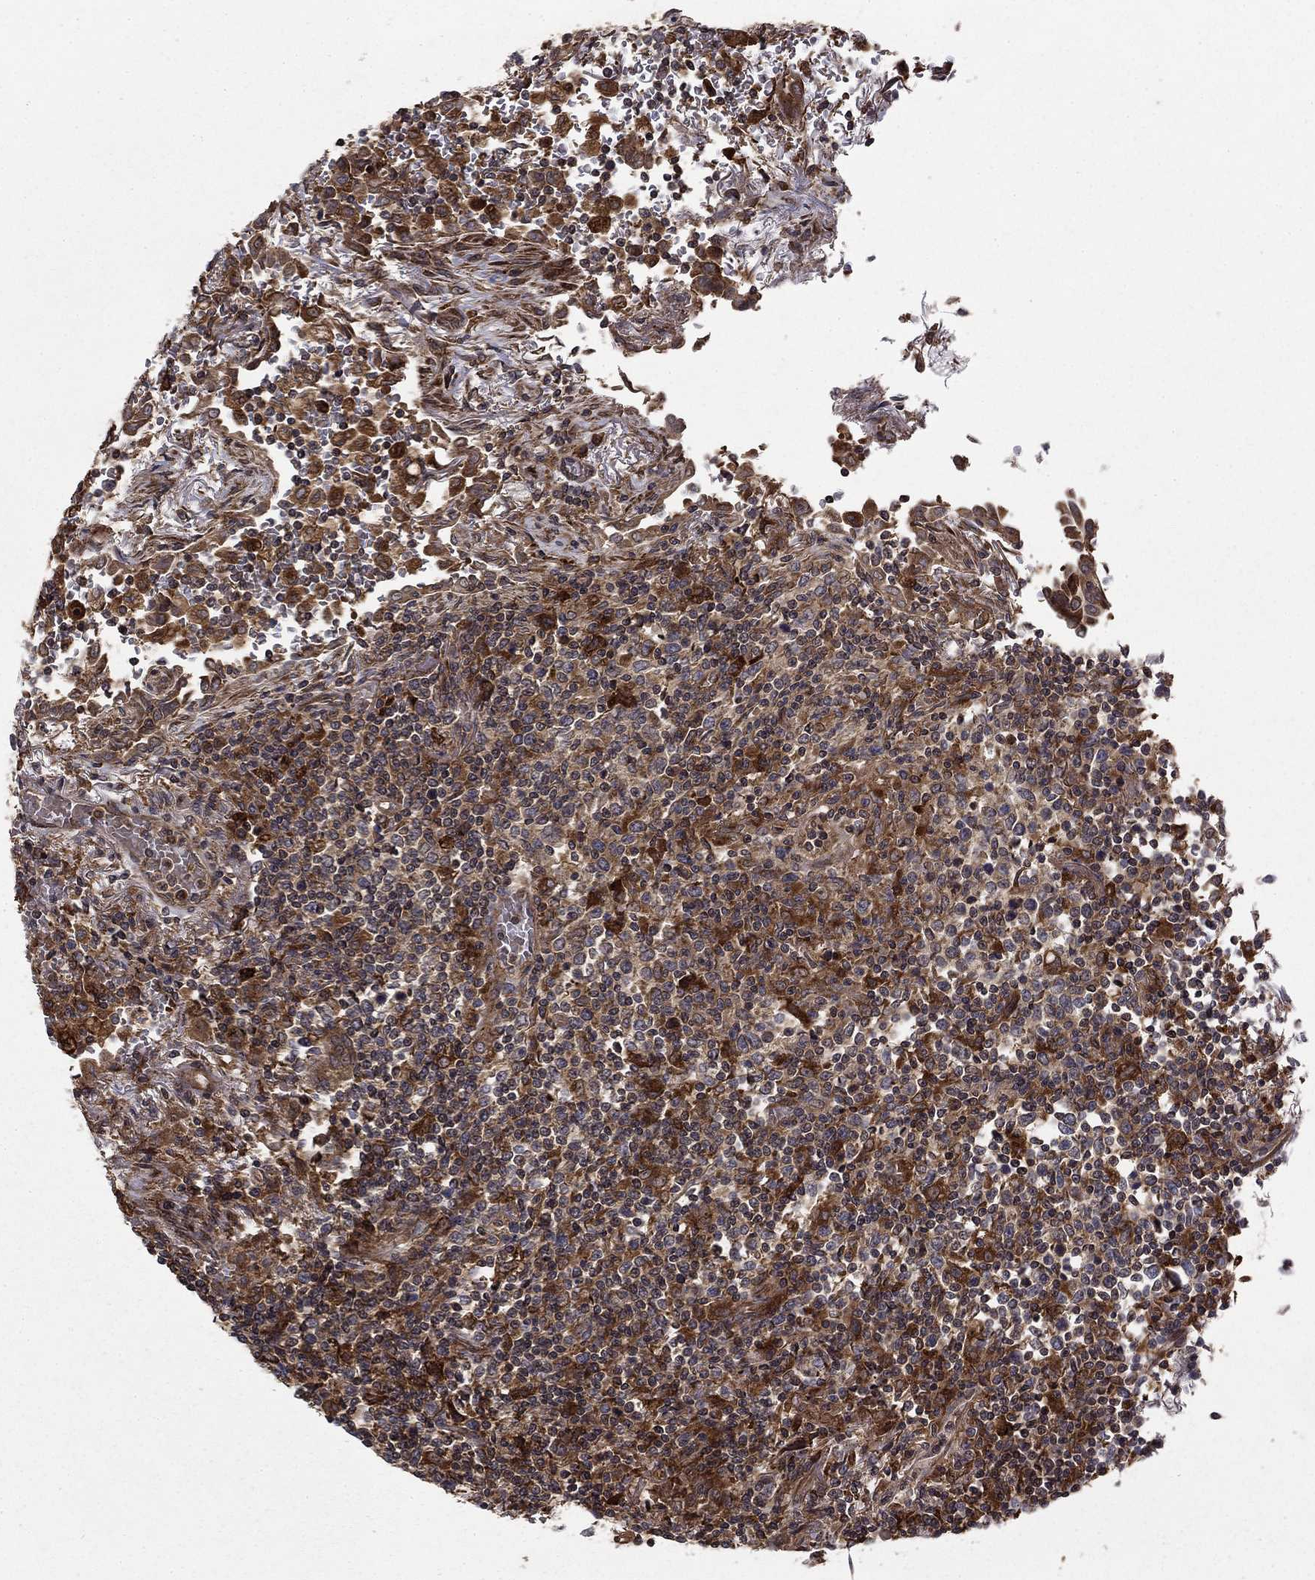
{"staining": {"intensity": "strong", "quantity": "25%-75%", "location": "cytoplasmic/membranous"}, "tissue": "lymphoma", "cell_type": "Tumor cells", "image_type": "cancer", "snomed": [{"axis": "morphology", "description": "Malignant lymphoma, non-Hodgkin's type, High grade"}, {"axis": "topography", "description": "Lung"}], "caption": "Protein expression analysis of human lymphoma reveals strong cytoplasmic/membranous positivity in approximately 25%-75% of tumor cells.", "gene": "BABAM2", "patient": {"sex": "male", "age": 79}}